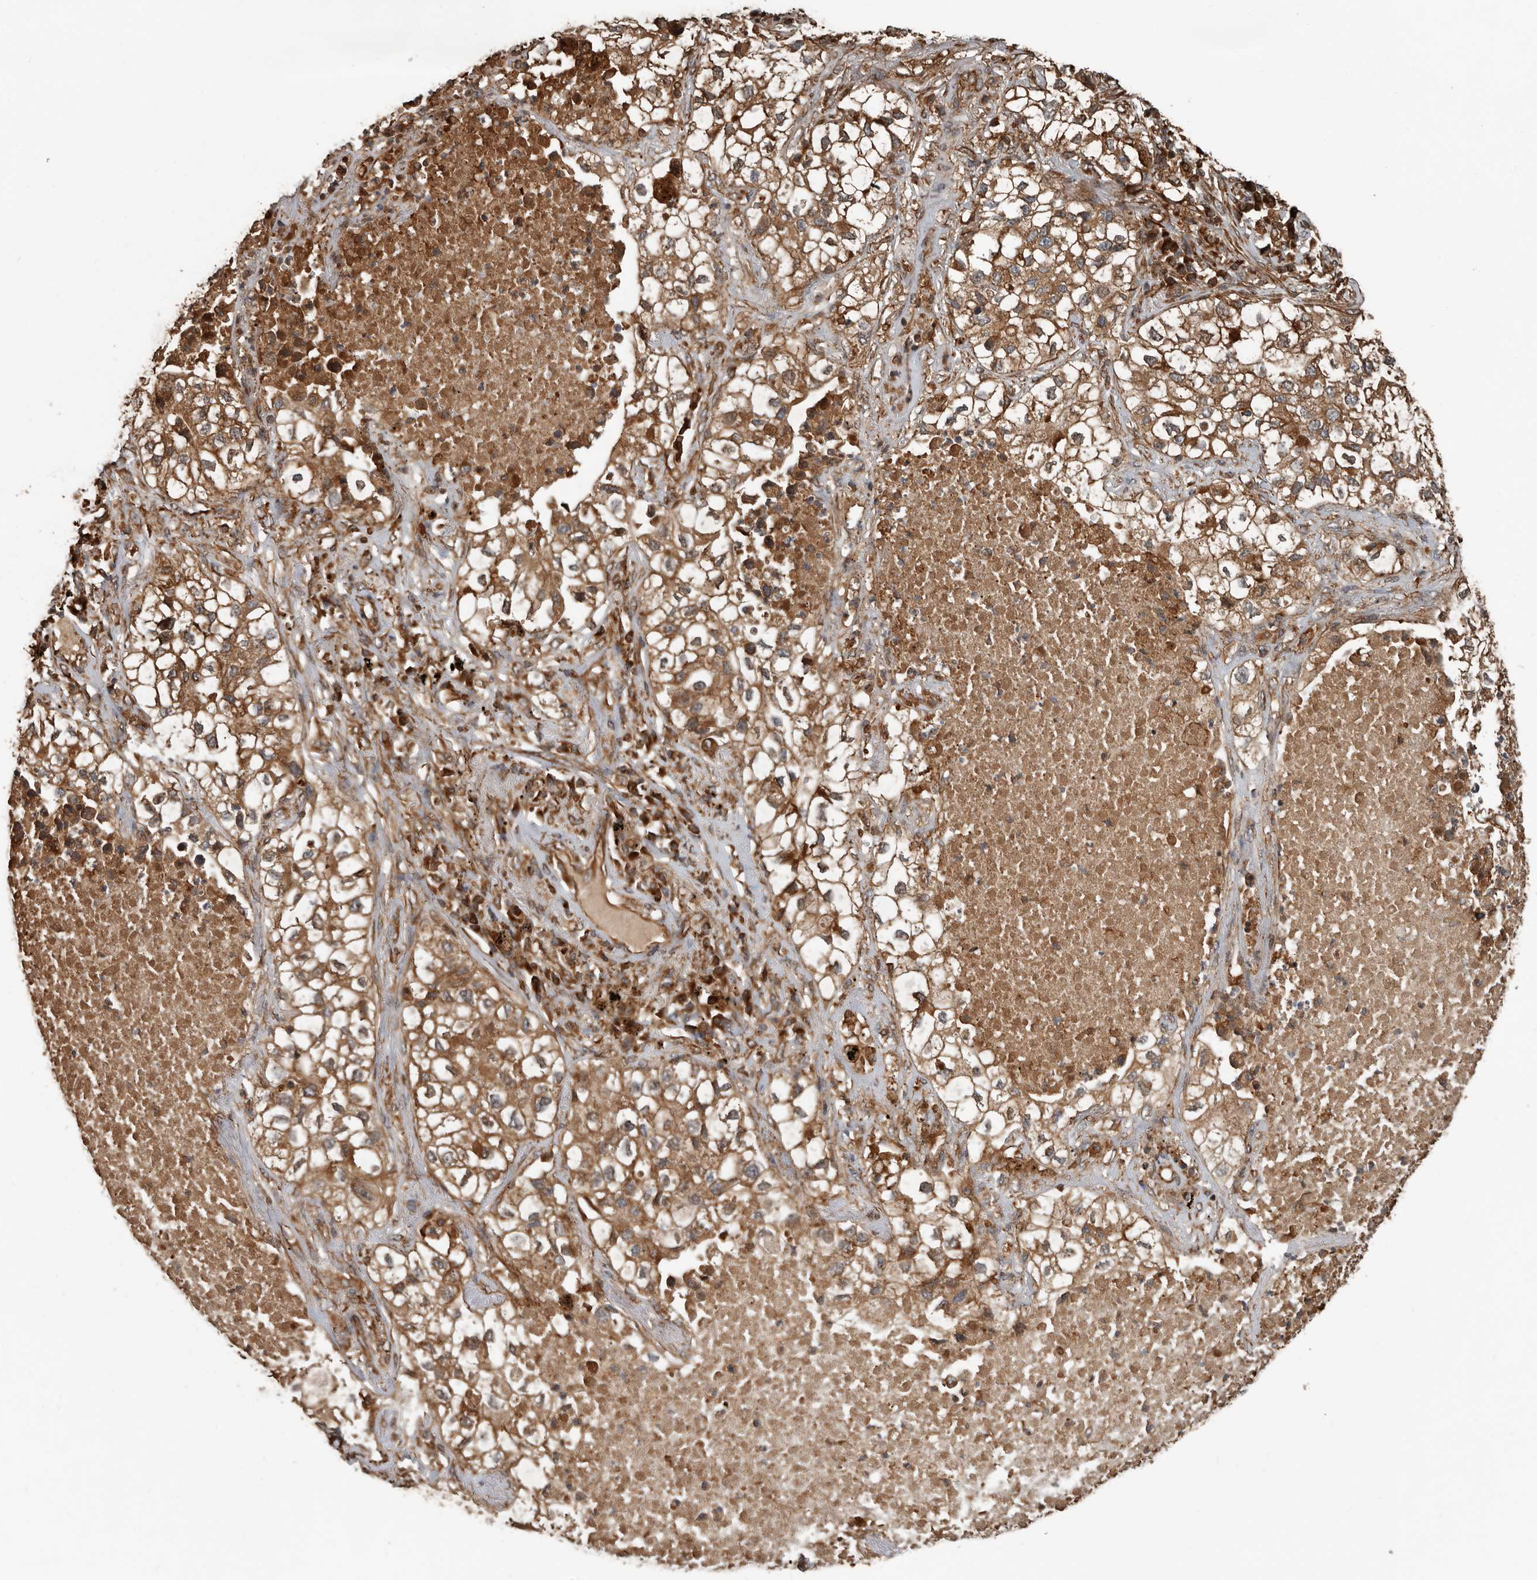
{"staining": {"intensity": "moderate", "quantity": ">75%", "location": "cytoplasmic/membranous"}, "tissue": "lung cancer", "cell_type": "Tumor cells", "image_type": "cancer", "snomed": [{"axis": "morphology", "description": "Adenocarcinoma, NOS"}, {"axis": "topography", "description": "Lung"}], "caption": "Adenocarcinoma (lung) was stained to show a protein in brown. There is medium levels of moderate cytoplasmic/membranous expression in approximately >75% of tumor cells. The staining was performed using DAB to visualize the protein expression in brown, while the nuclei were stained in blue with hematoxylin (Magnification: 20x).", "gene": "YOD1", "patient": {"sex": "male", "age": 63}}